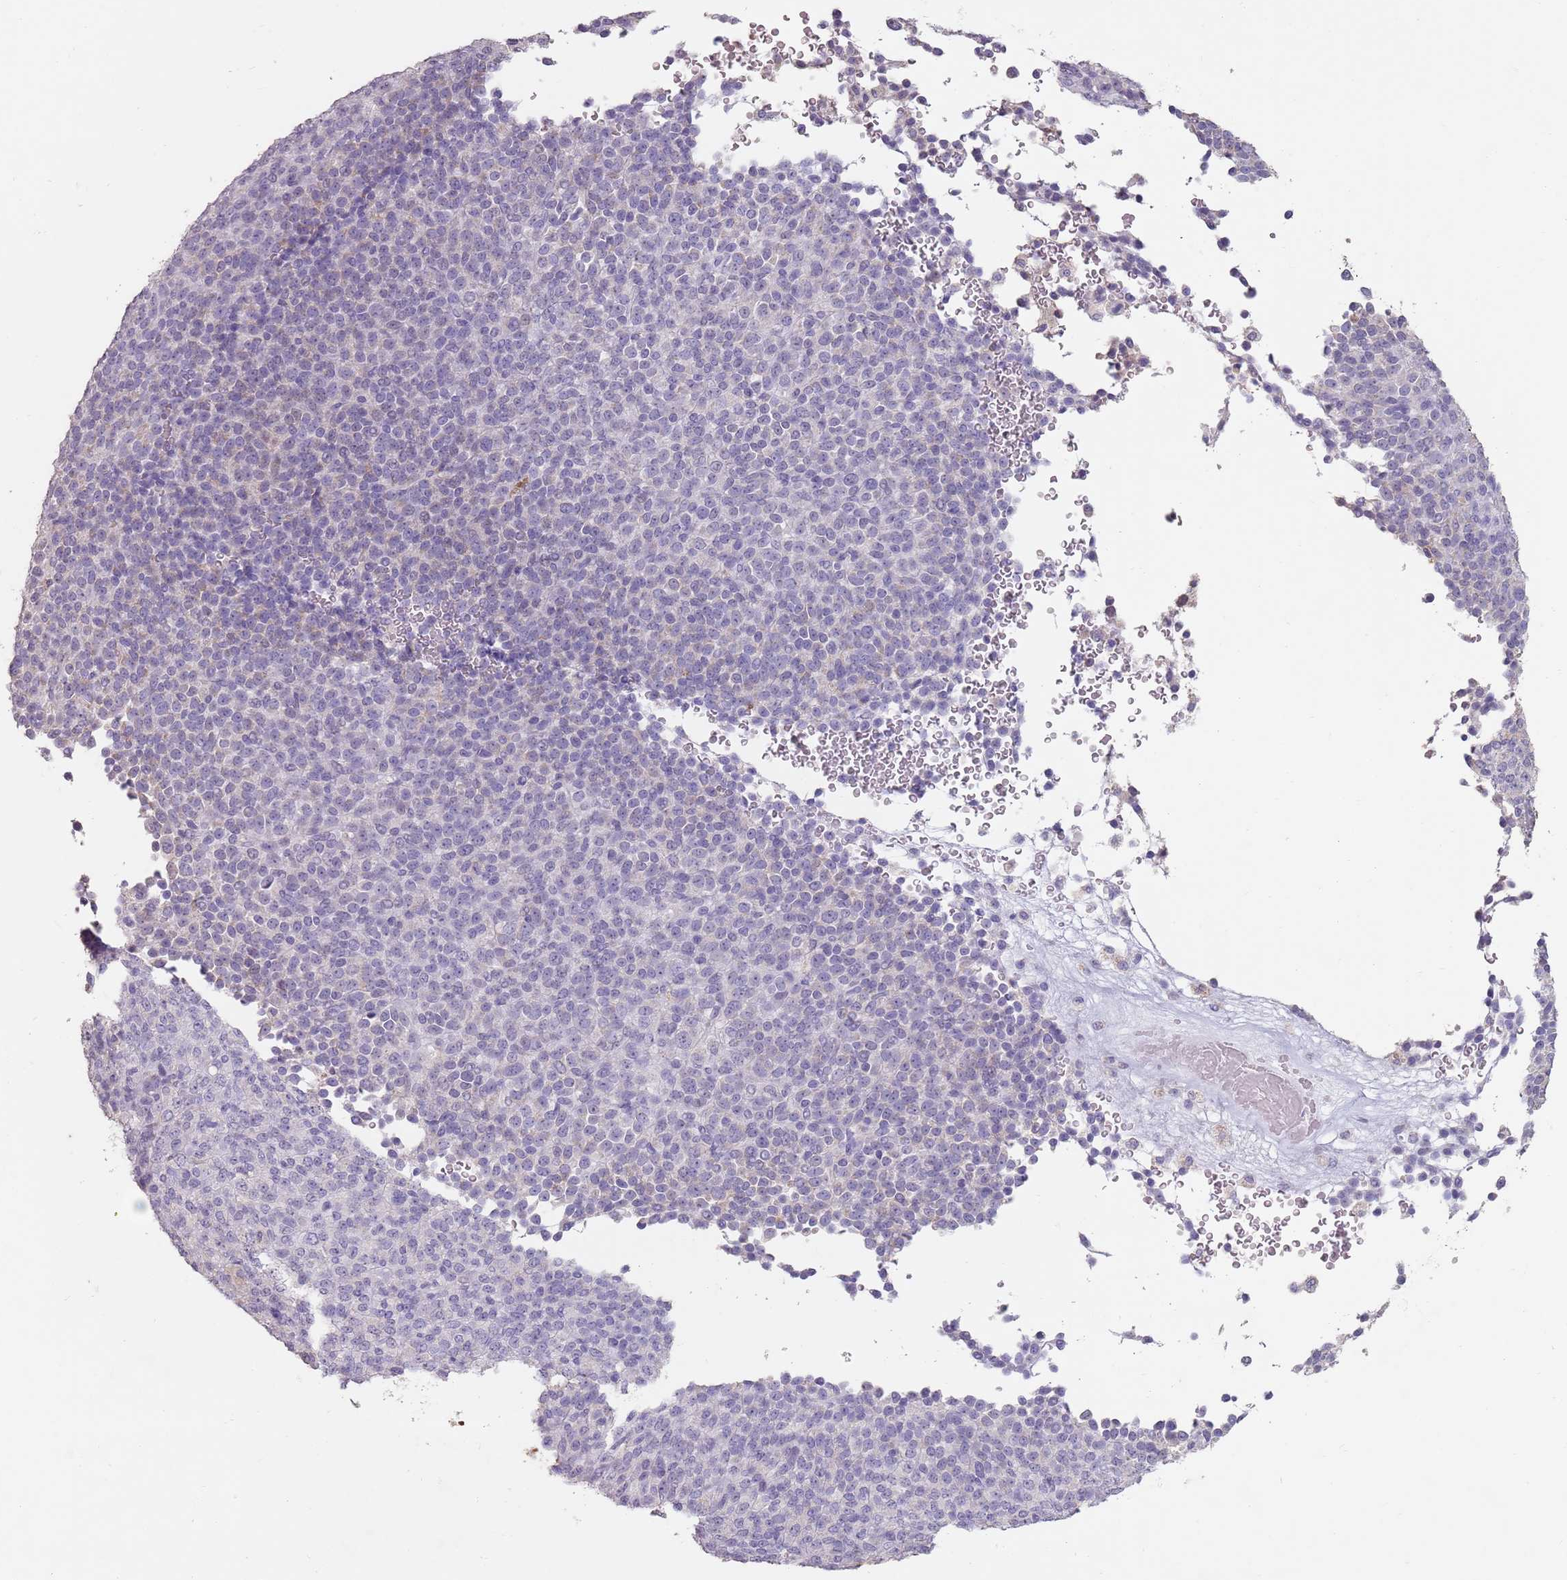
{"staining": {"intensity": "negative", "quantity": "none", "location": "none"}, "tissue": "melanoma", "cell_type": "Tumor cells", "image_type": "cancer", "snomed": [{"axis": "morphology", "description": "Malignant melanoma, Metastatic site"}, {"axis": "topography", "description": "Brain"}], "caption": "IHC of human melanoma reveals no expression in tumor cells. (Stains: DAB IHC with hematoxylin counter stain, Microscopy: brightfield microscopy at high magnification).", "gene": "STYK1", "patient": {"sex": "female", "age": 56}}